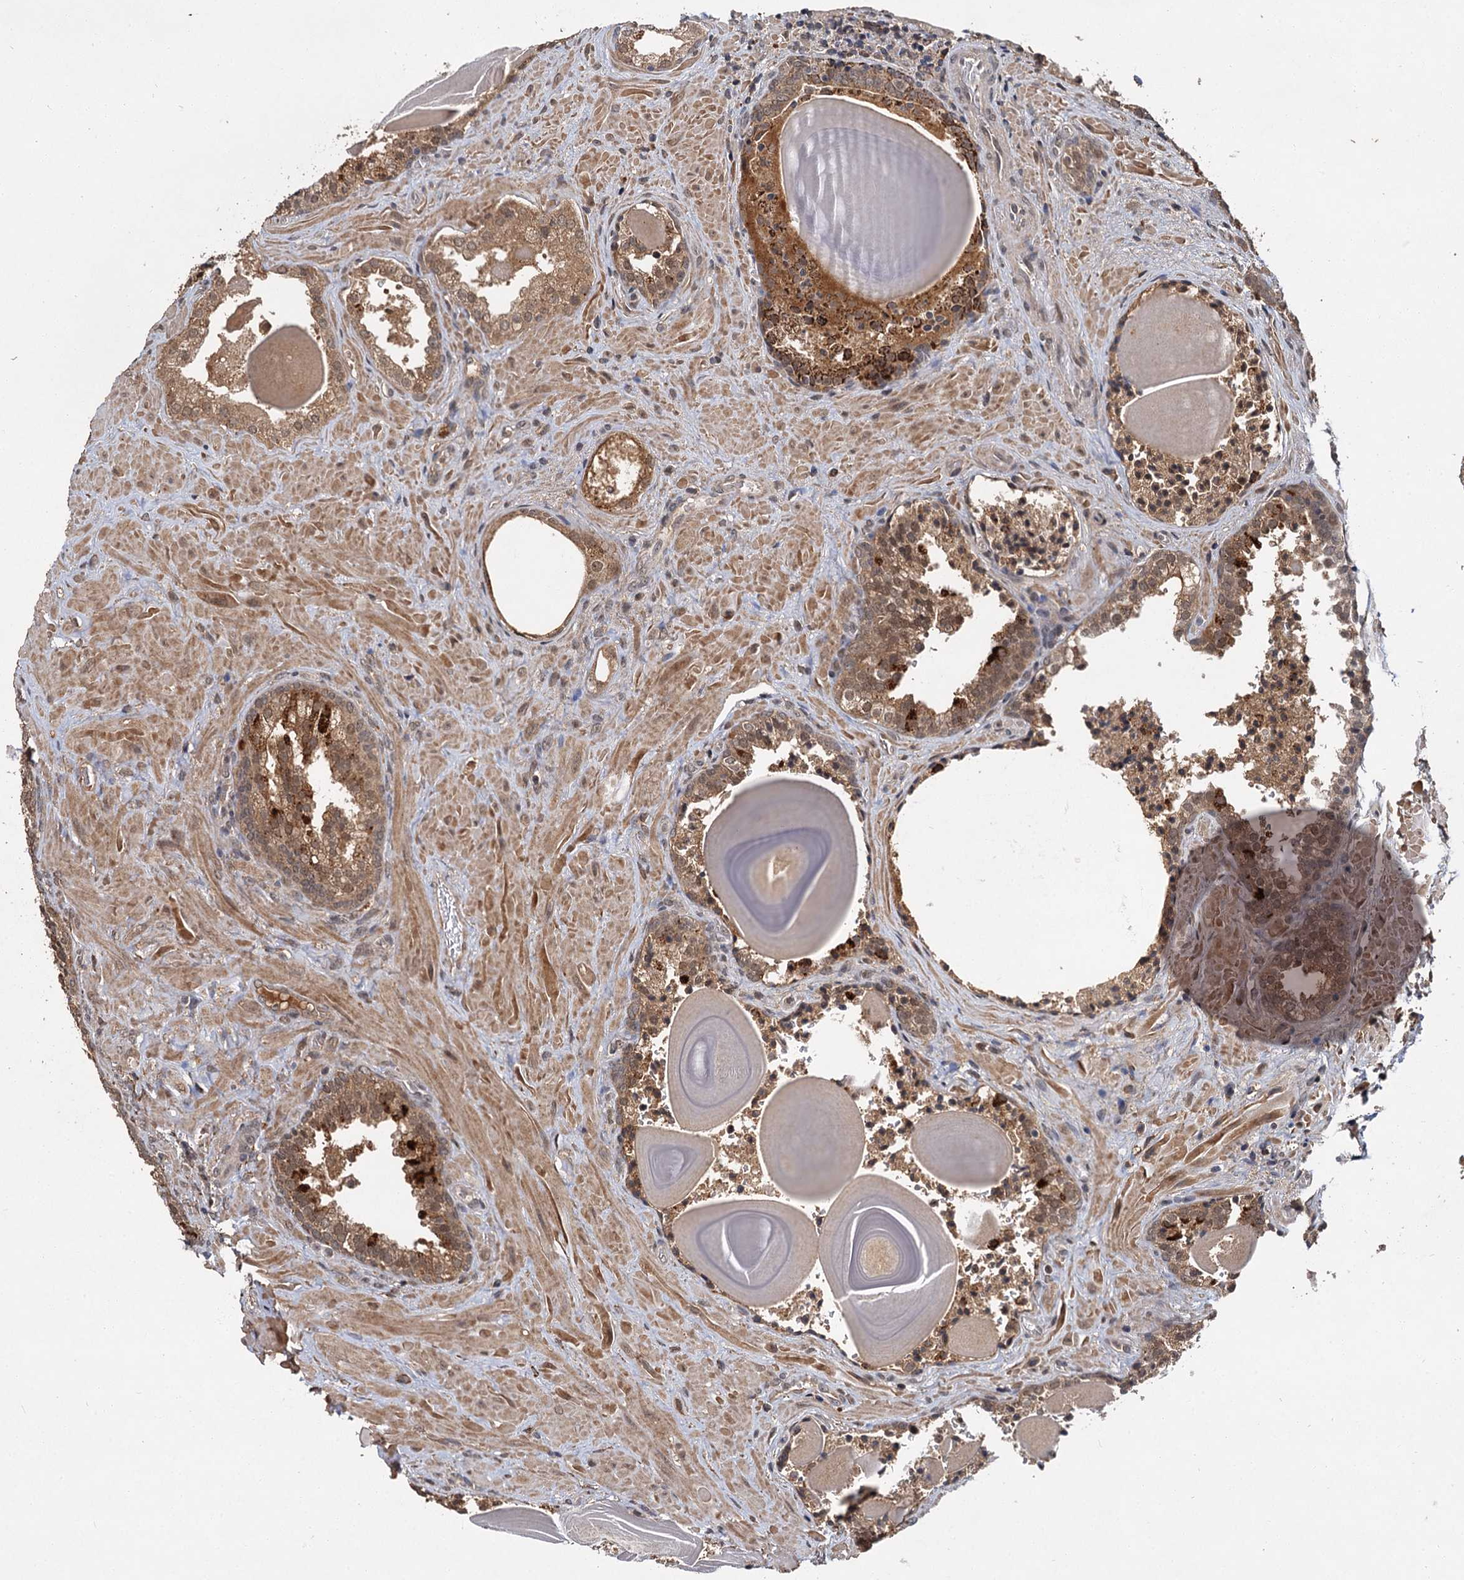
{"staining": {"intensity": "moderate", "quantity": ">75%", "location": "cytoplasmic/membranous"}, "tissue": "prostate cancer", "cell_type": "Tumor cells", "image_type": "cancer", "snomed": [{"axis": "morphology", "description": "Adenocarcinoma, High grade"}, {"axis": "topography", "description": "Prostate"}], "caption": "Protein analysis of prostate cancer (adenocarcinoma (high-grade)) tissue shows moderate cytoplasmic/membranous positivity in about >75% of tumor cells.", "gene": "MBD6", "patient": {"sex": "male", "age": 66}}